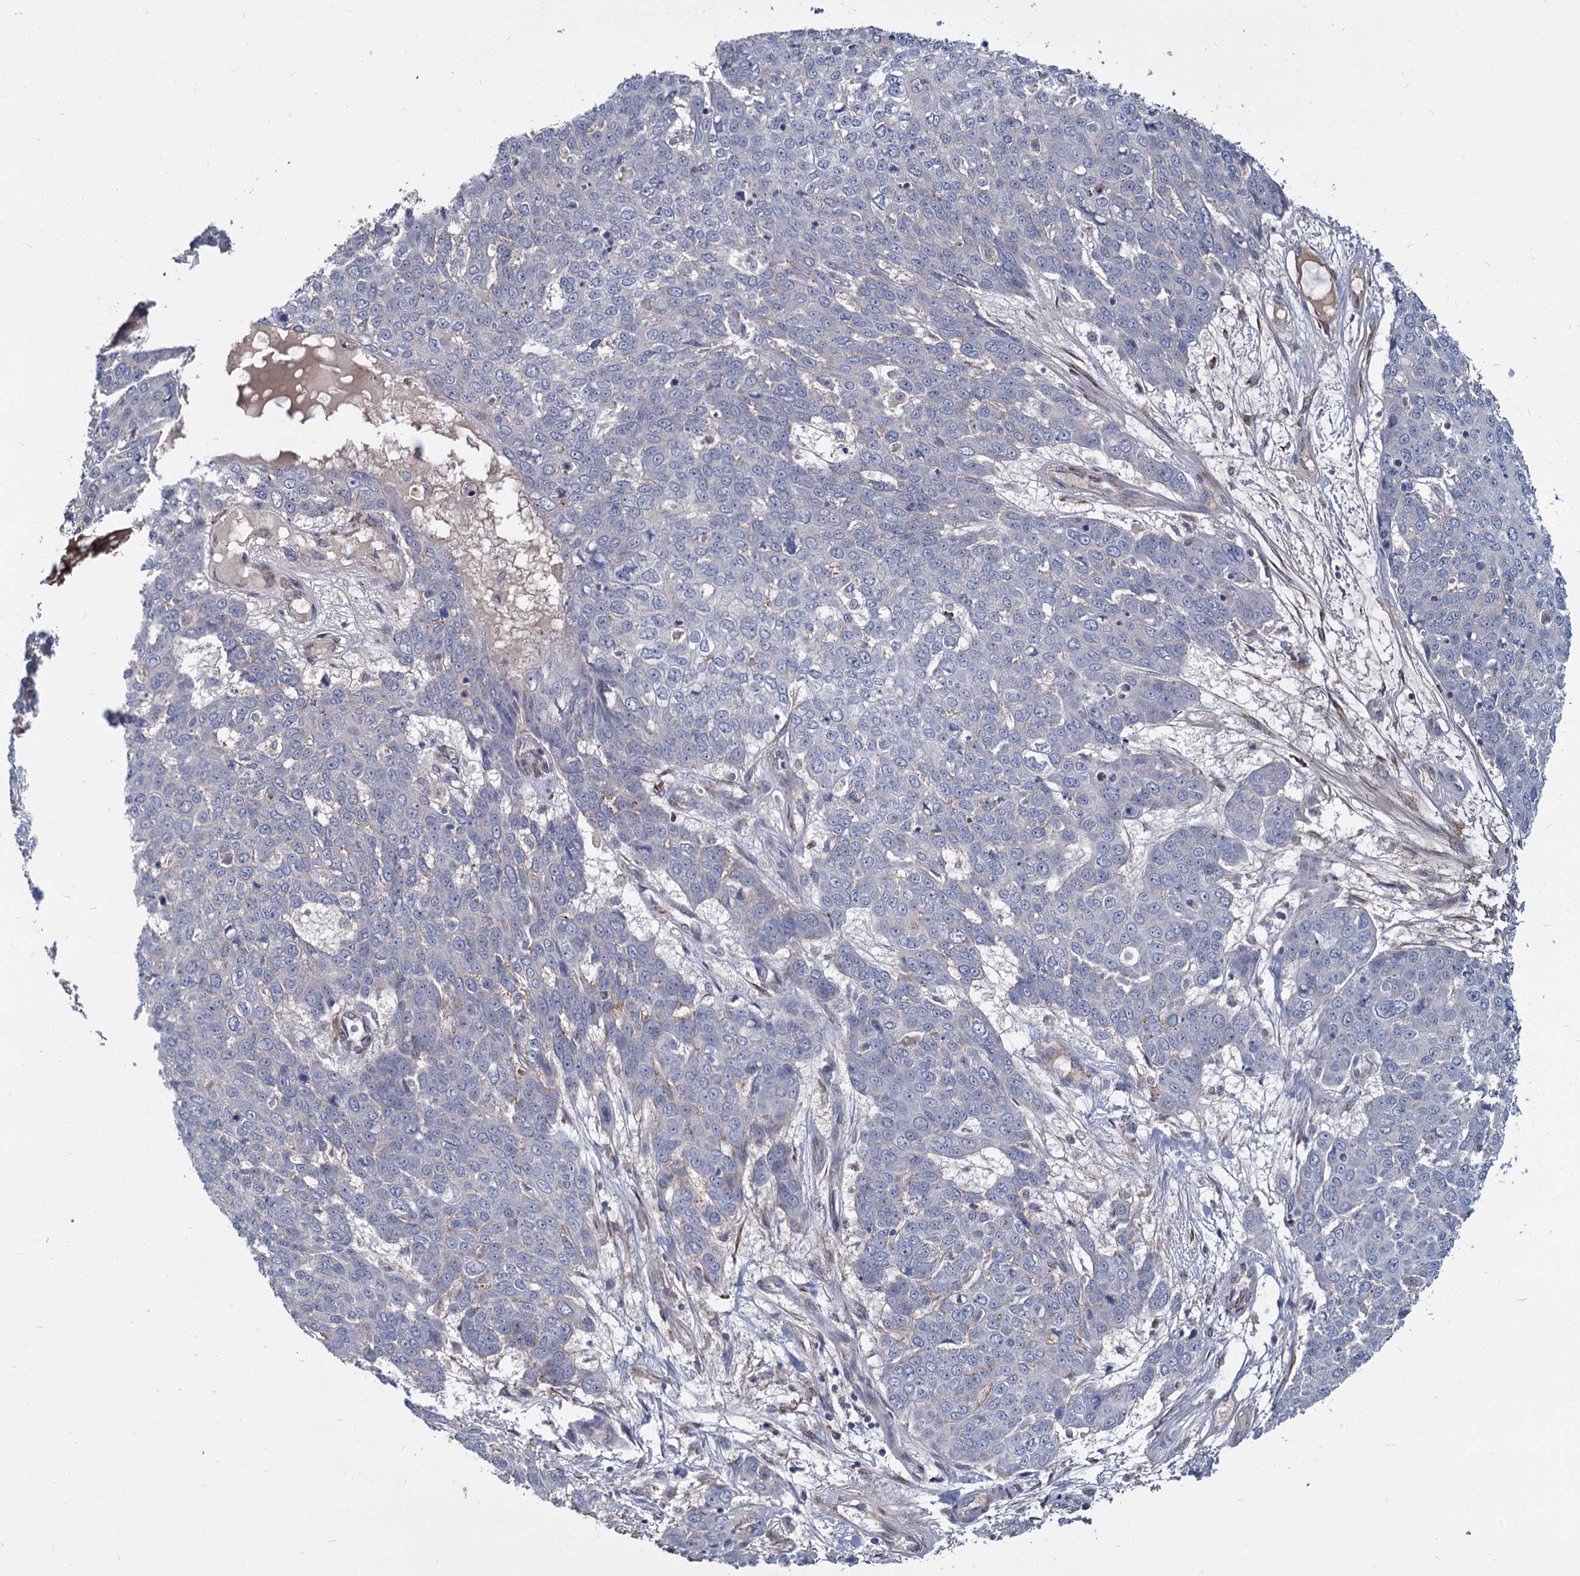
{"staining": {"intensity": "negative", "quantity": "none", "location": "none"}, "tissue": "skin cancer", "cell_type": "Tumor cells", "image_type": "cancer", "snomed": [{"axis": "morphology", "description": "Squamous cell carcinoma, NOS"}, {"axis": "topography", "description": "Skin"}], "caption": "Tumor cells are negative for brown protein staining in squamous cell carcinoma (skin).", "gene": "LRRC51", "patient": {"sex": "male", "age": 71}}